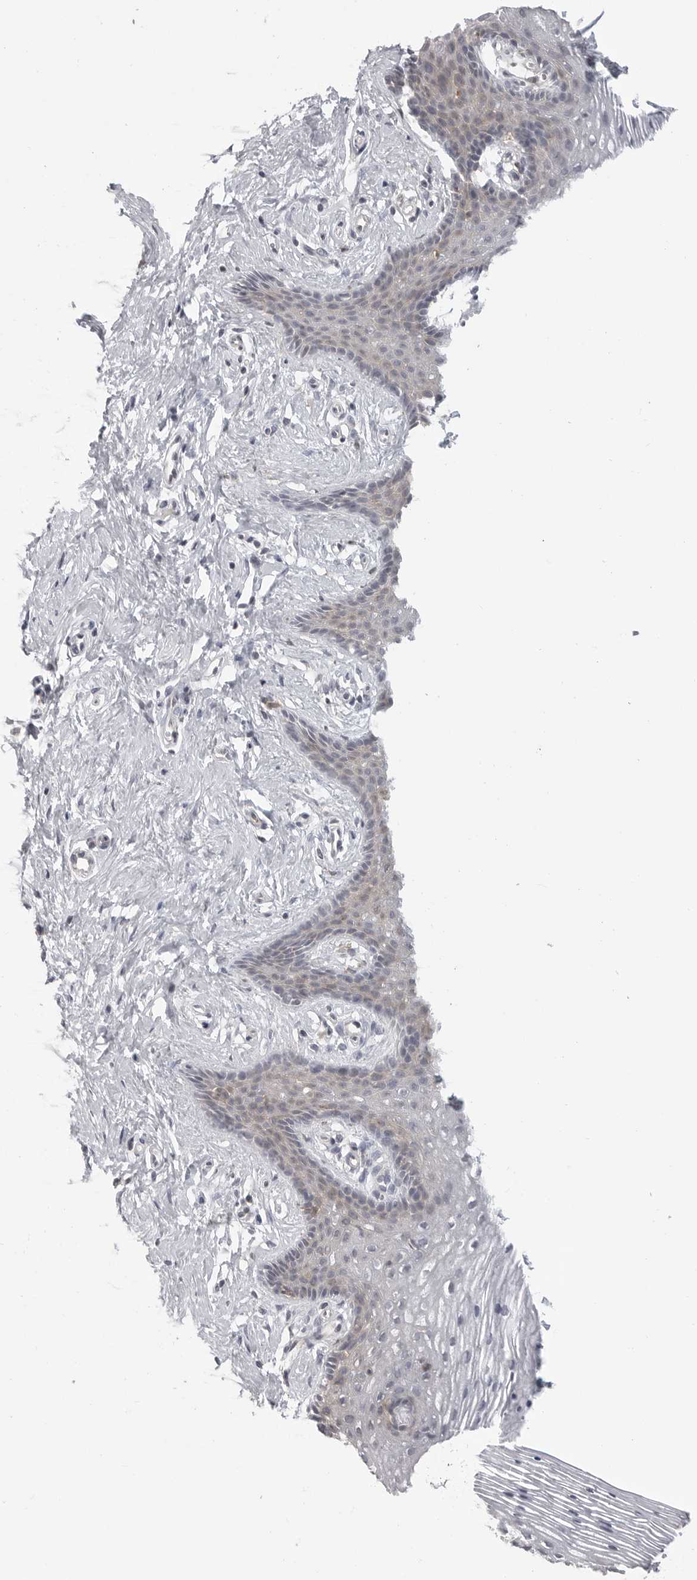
{"staining": {"intensity": "weak", "quantity": "<25%", "location": "cytoplasmic/membranous"}, "tissue": "vagina", "cell_type": "Squamous epithelial cells", "image_type": "normal", "snomed": [{"axis": "morphology", "description": "Normal tissue, NOS"}, {"axis": "topography", "description": "Vagina"}], "caption": "Immunohistochemistry micrograph of normal human vagina stained for a protein (brown), which reveals no staining in squamous epithelial cells.", "gene": "IFNGR1", "patient": {"sex": "female", "age": 32}}